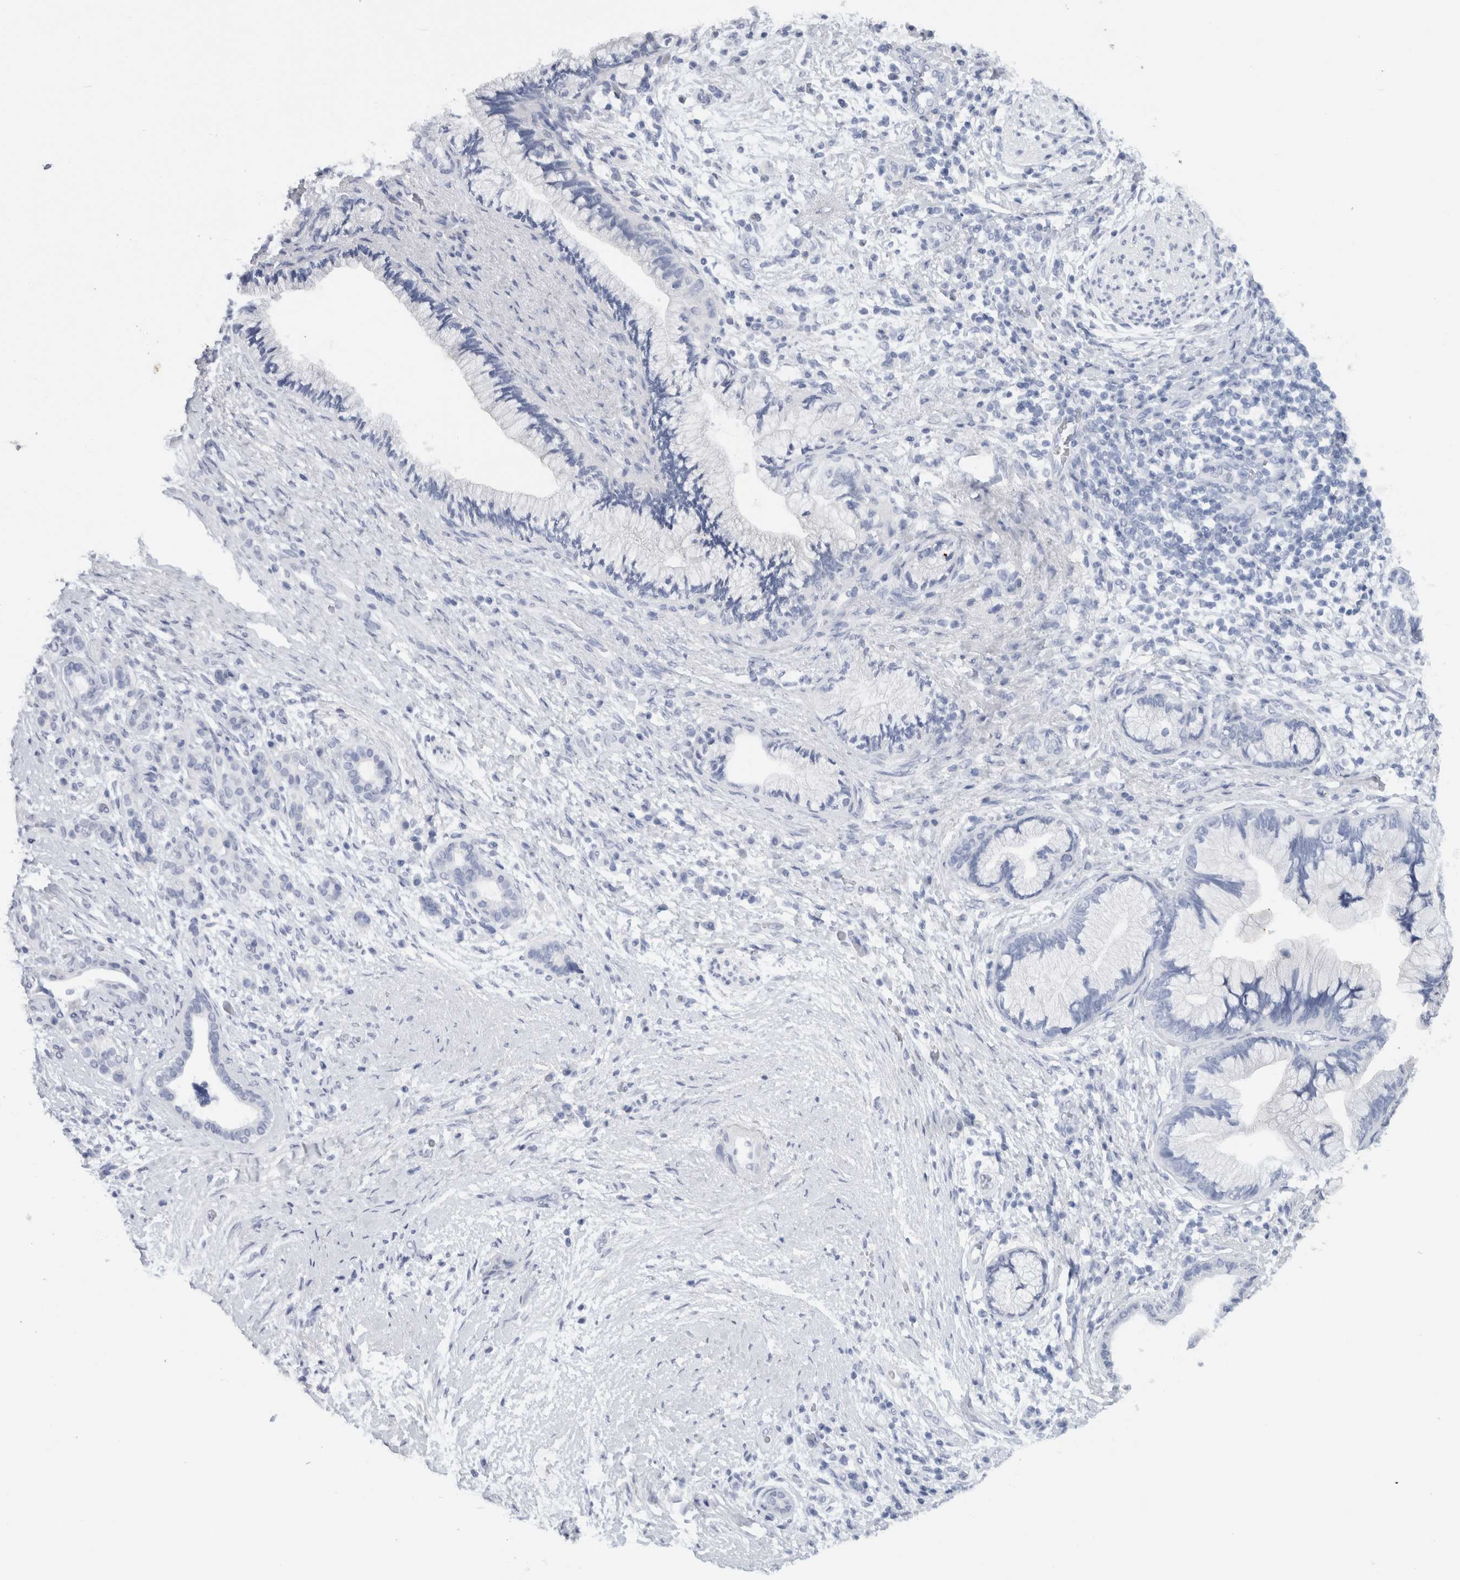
{"staining": {"intensity": "negative", "quantity": "none", "location": "none"}, "tissue": "pancreatic cancer", "cell_type": "Tumor cells", "image_type": "cancer", "snomed": [{"axis": "morphology", "description": "Adenocarcinoma, NOS"}, {"axis": "topography", "description": "Pancreas"}], "caption": "The immunohistochemistry (IHC) image has no significant expression in tumor cells of pancreatic cancer (adenocarcinoma) tissue. (DAB (3,3'-diaminobenzidine) immunohistochemistry (IHC), high magnification).", "gene": "CNTN1", "patient": {"sex": "male", "age": 59}}